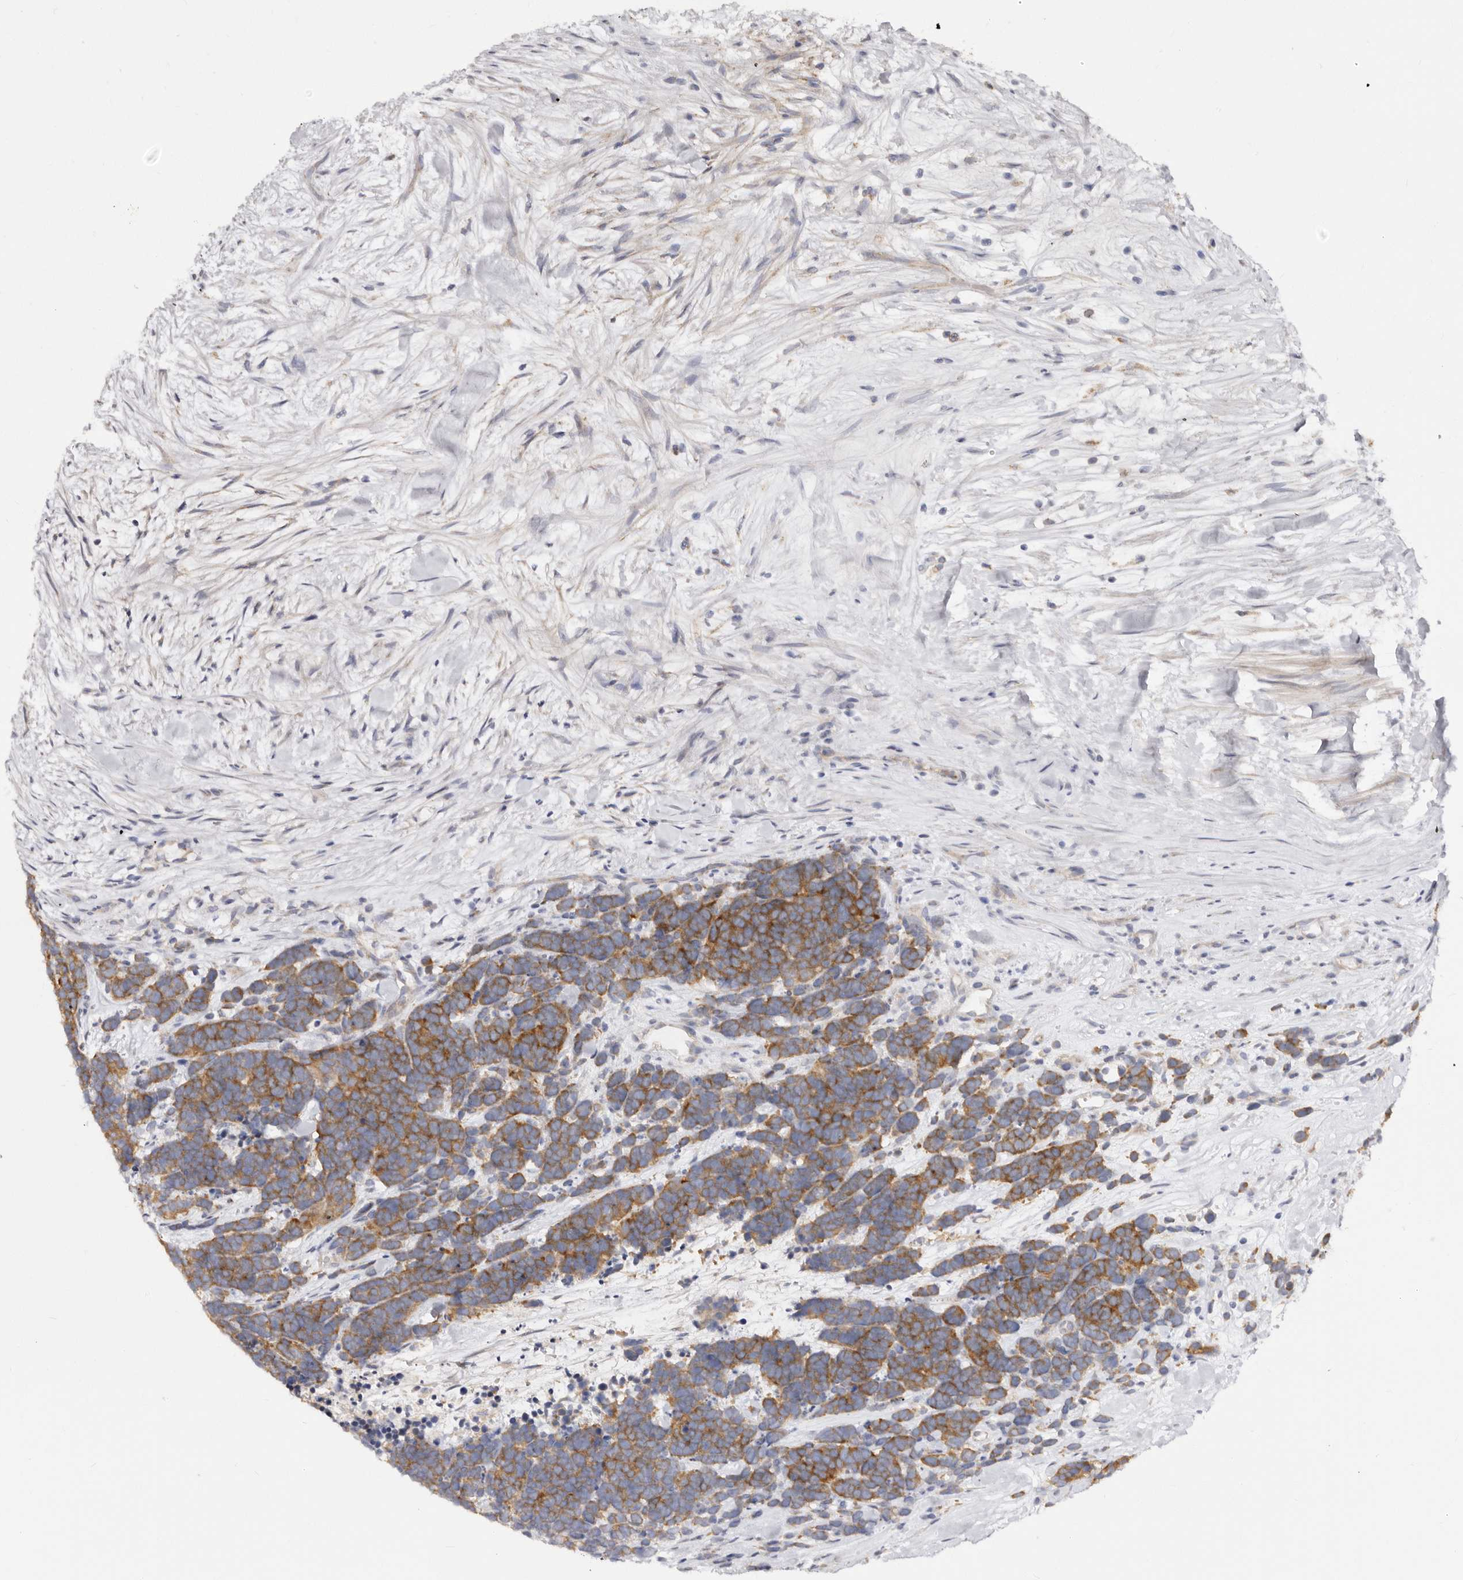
{"staining": {"intensity": "moderate", "quantity": ">75%", "location": "cytoplasmic/membranous"}, "tissue": "carcinoid", "cell_type": "Tumor cells", "image_type": "cancer", "snomed": [{"axis": "morphology", "description": "Carcinoma, NOS"}, {"axis": "morphology", "description": "Carcinoid, malignant, NOS"}, {"axis": "topography", "description": "Urinary bladder"}], "caption": "Immunohistochemical staining of carcinoma demonstrates medium levels of moderate cytoplasmic/membranous positivity in about >75% of tumor cells. The staining was performed using DAB (3,3'-diaminobenzidine) to visualize the protein expression in brown, while the nuclei were stained in blue with hematoxylin (Magnification: 20x).", "gene": "BAIAP2L1", "patient": {"sex": "male", "age": 57}}